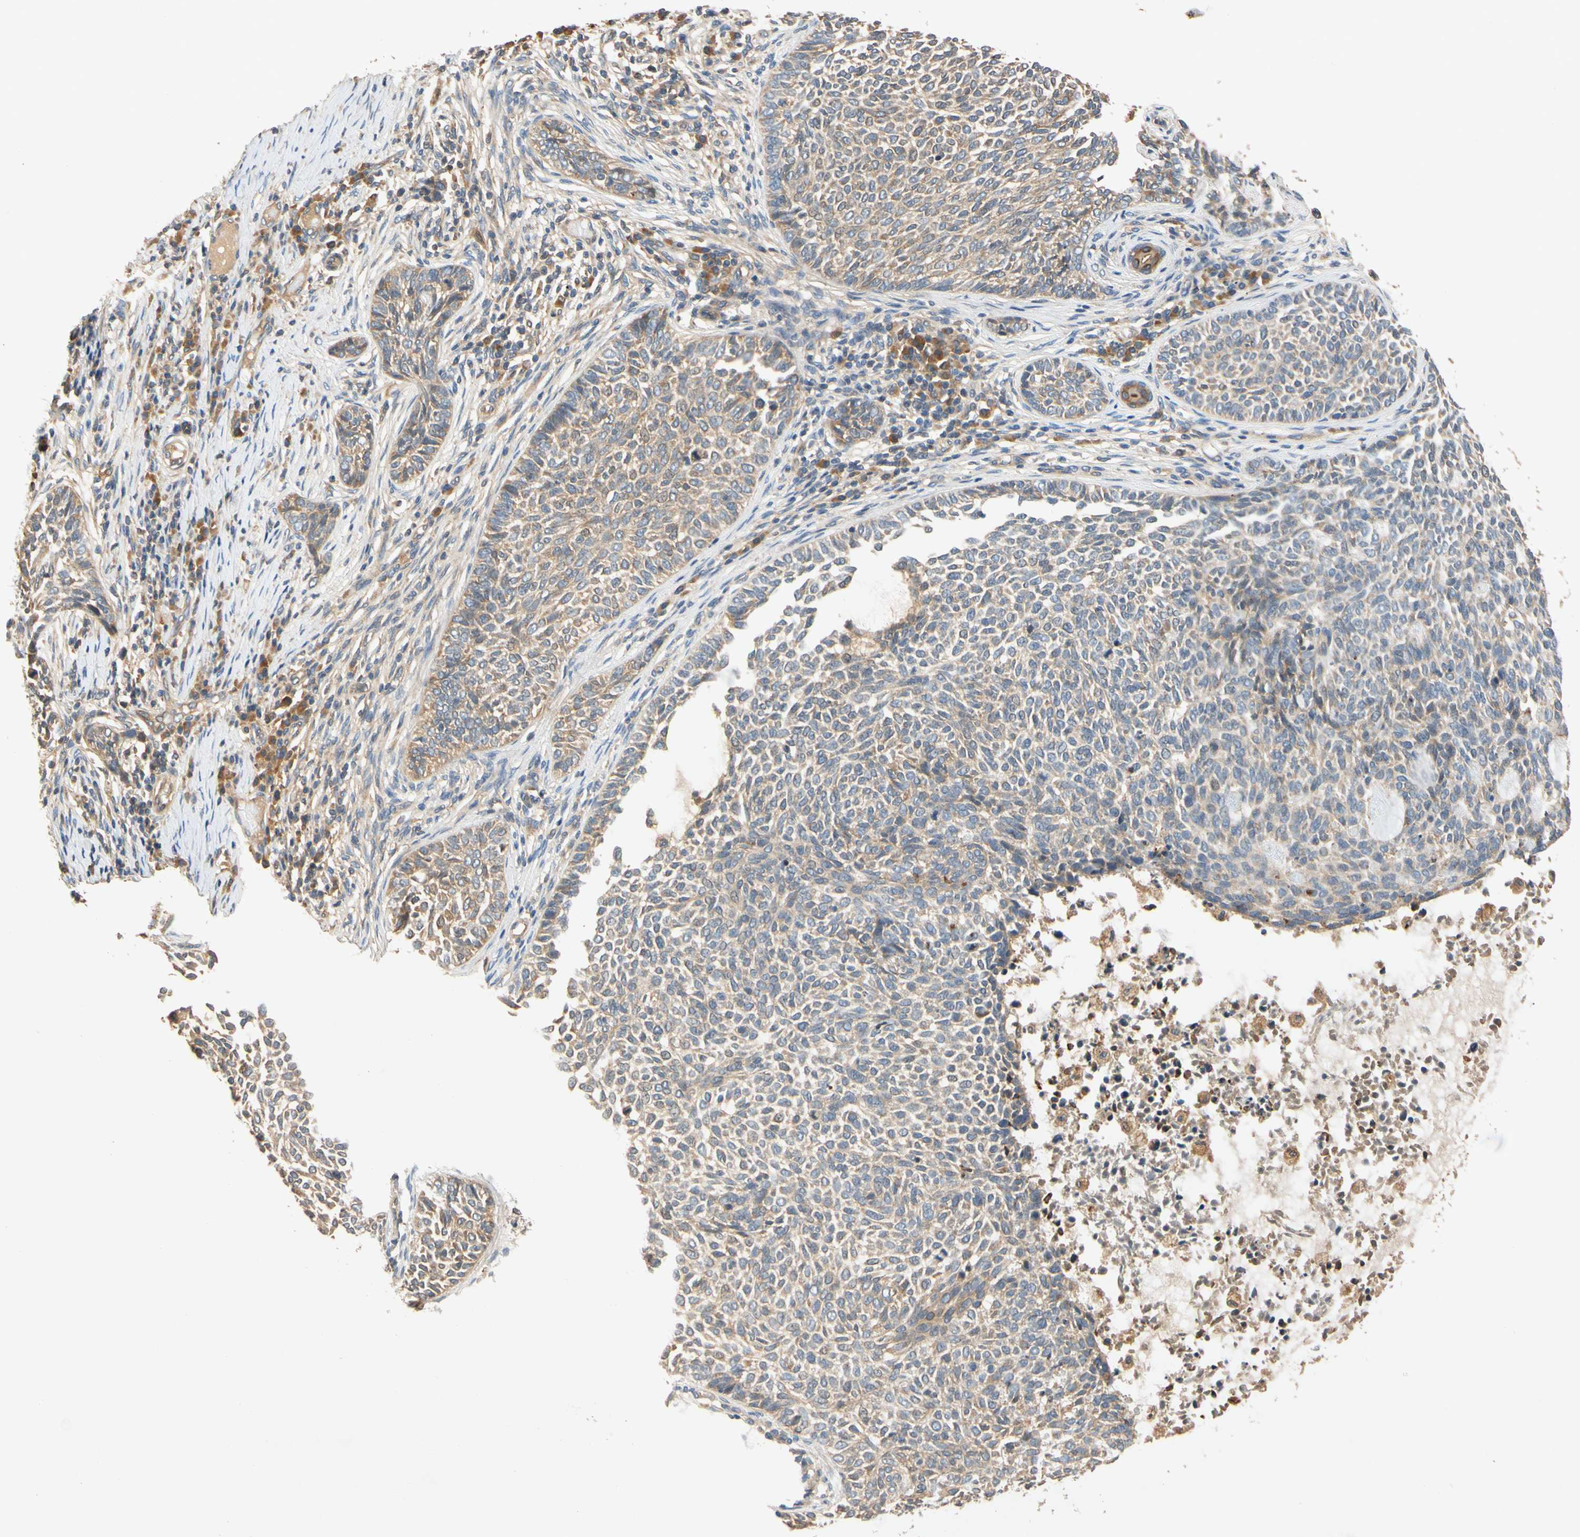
{"staining": {"intensity": "weak", "quantity": "25%-75%", "location": "cytoplasmic/membranous"}, "tissue": "skin cancer", "cell_type": "Tumor cells", "image_type": "cancer", "snomed": [{"axis": "morphology", "description": "Basal cell carcinoma"}, {"axis": "topography", "description": "Skin"}], "caption": "Immunohistochemical staining of human skin cancer reveals low levels of weak cytoplasmic/membranous staining in approximately 25%-75% of tumor cells.", "gene": "USP46", "patient": {"sex": "male", "age": 87}}